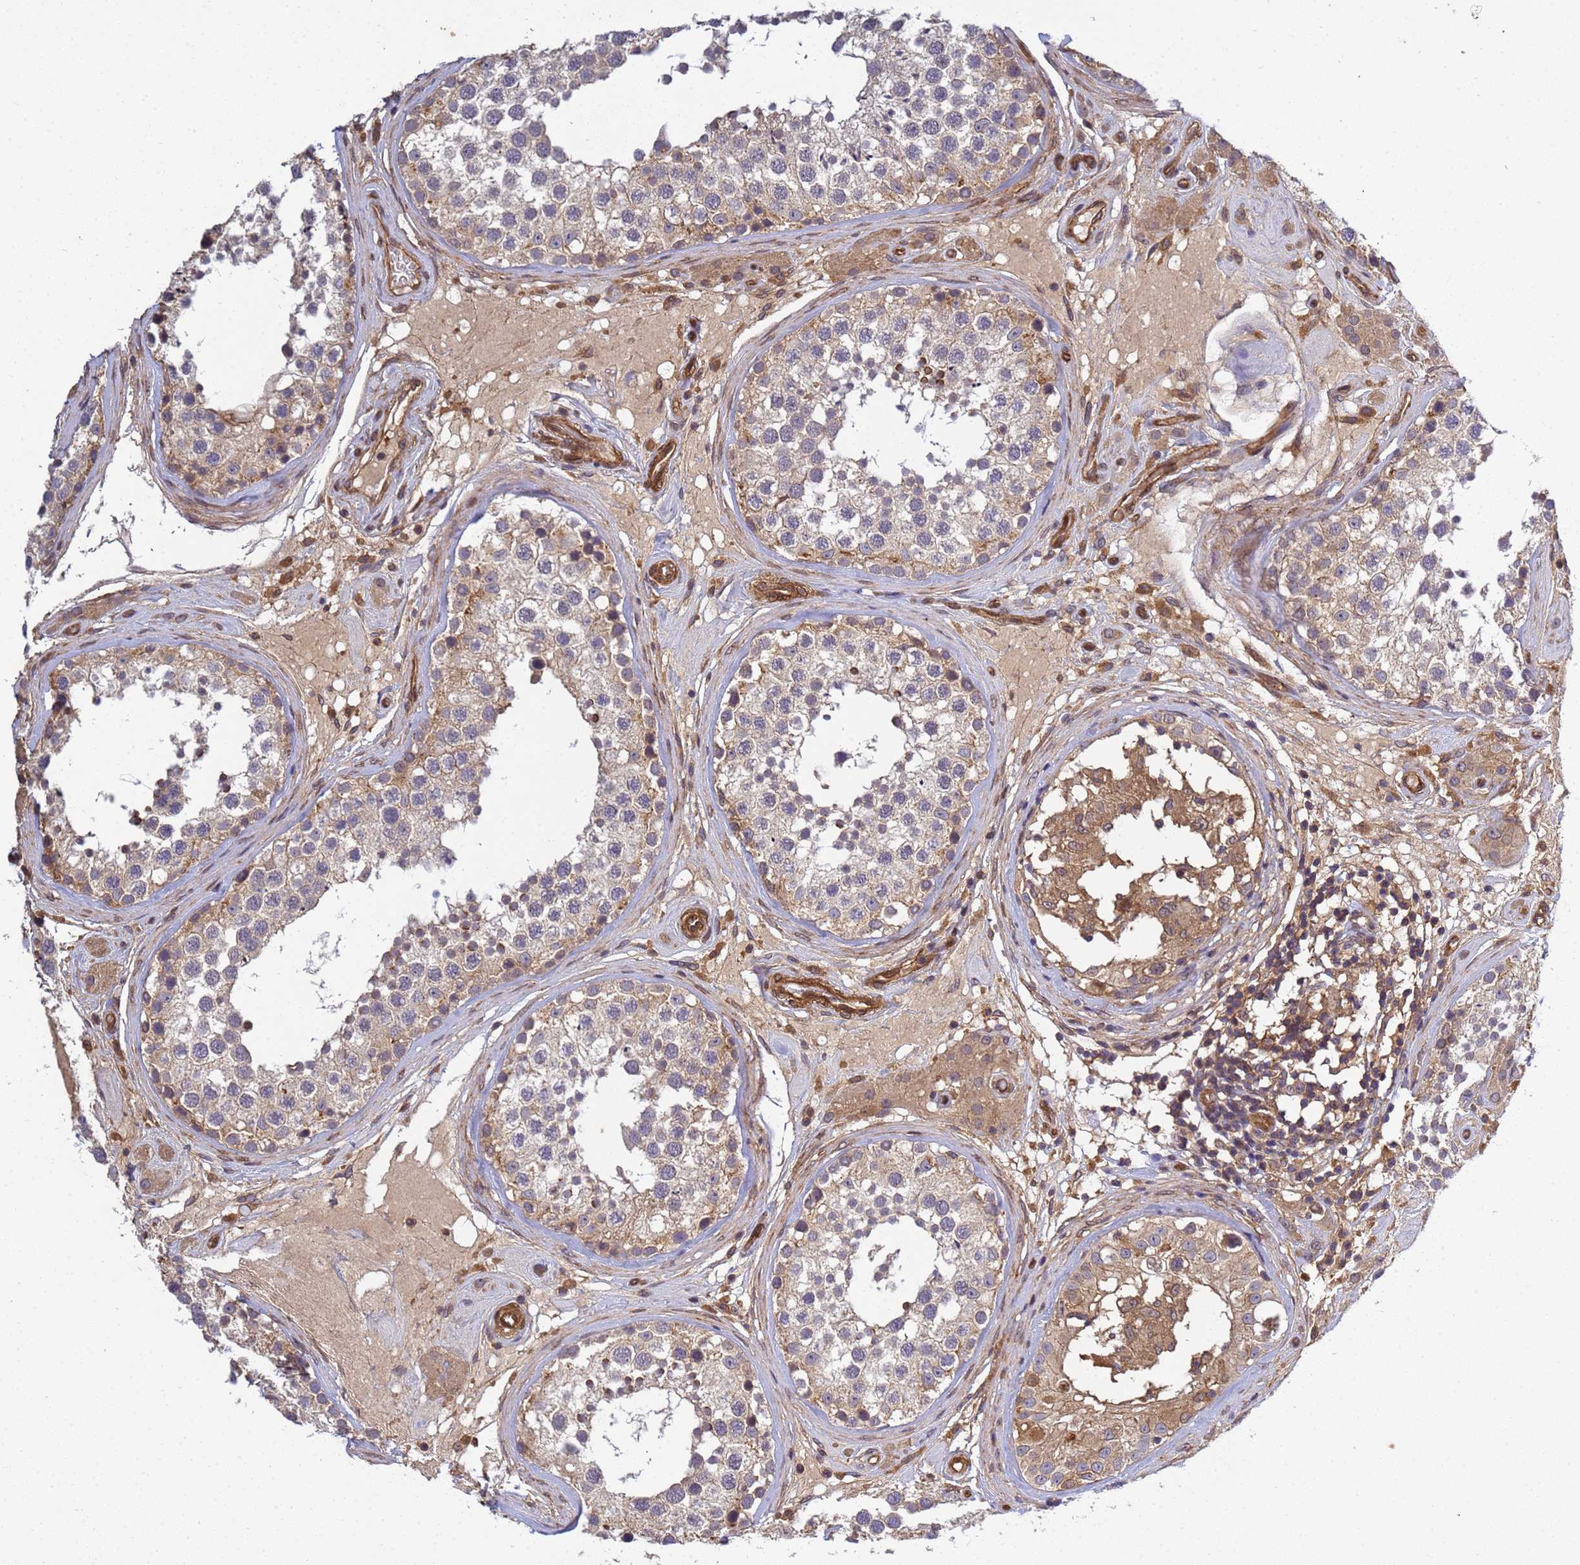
{"staining": {"intensity": "moderate", "quantity": "25%-75%", "location": "cytoplasmic/membranous"}, "tissue": "testis", "cell_type": "Cells in seminiferous ducts", "image_type": "normal", "snomed": [{"axis": "morphology", "description": "Normal tissue, NOS"}, {"axis": "topography", "description": "Testis"}], "caption": "A medium amount of moderate cytoplasmic/membranous staining is present in approximately 25%-75% of cells in seminiferous ducts in normal testis. (DAB (3,3'-diaminobenzidine) IHC with brightfield microscopy, high magnification).", "gene": "C8orf34", "patient": {"sex": "male", "age": 46}}